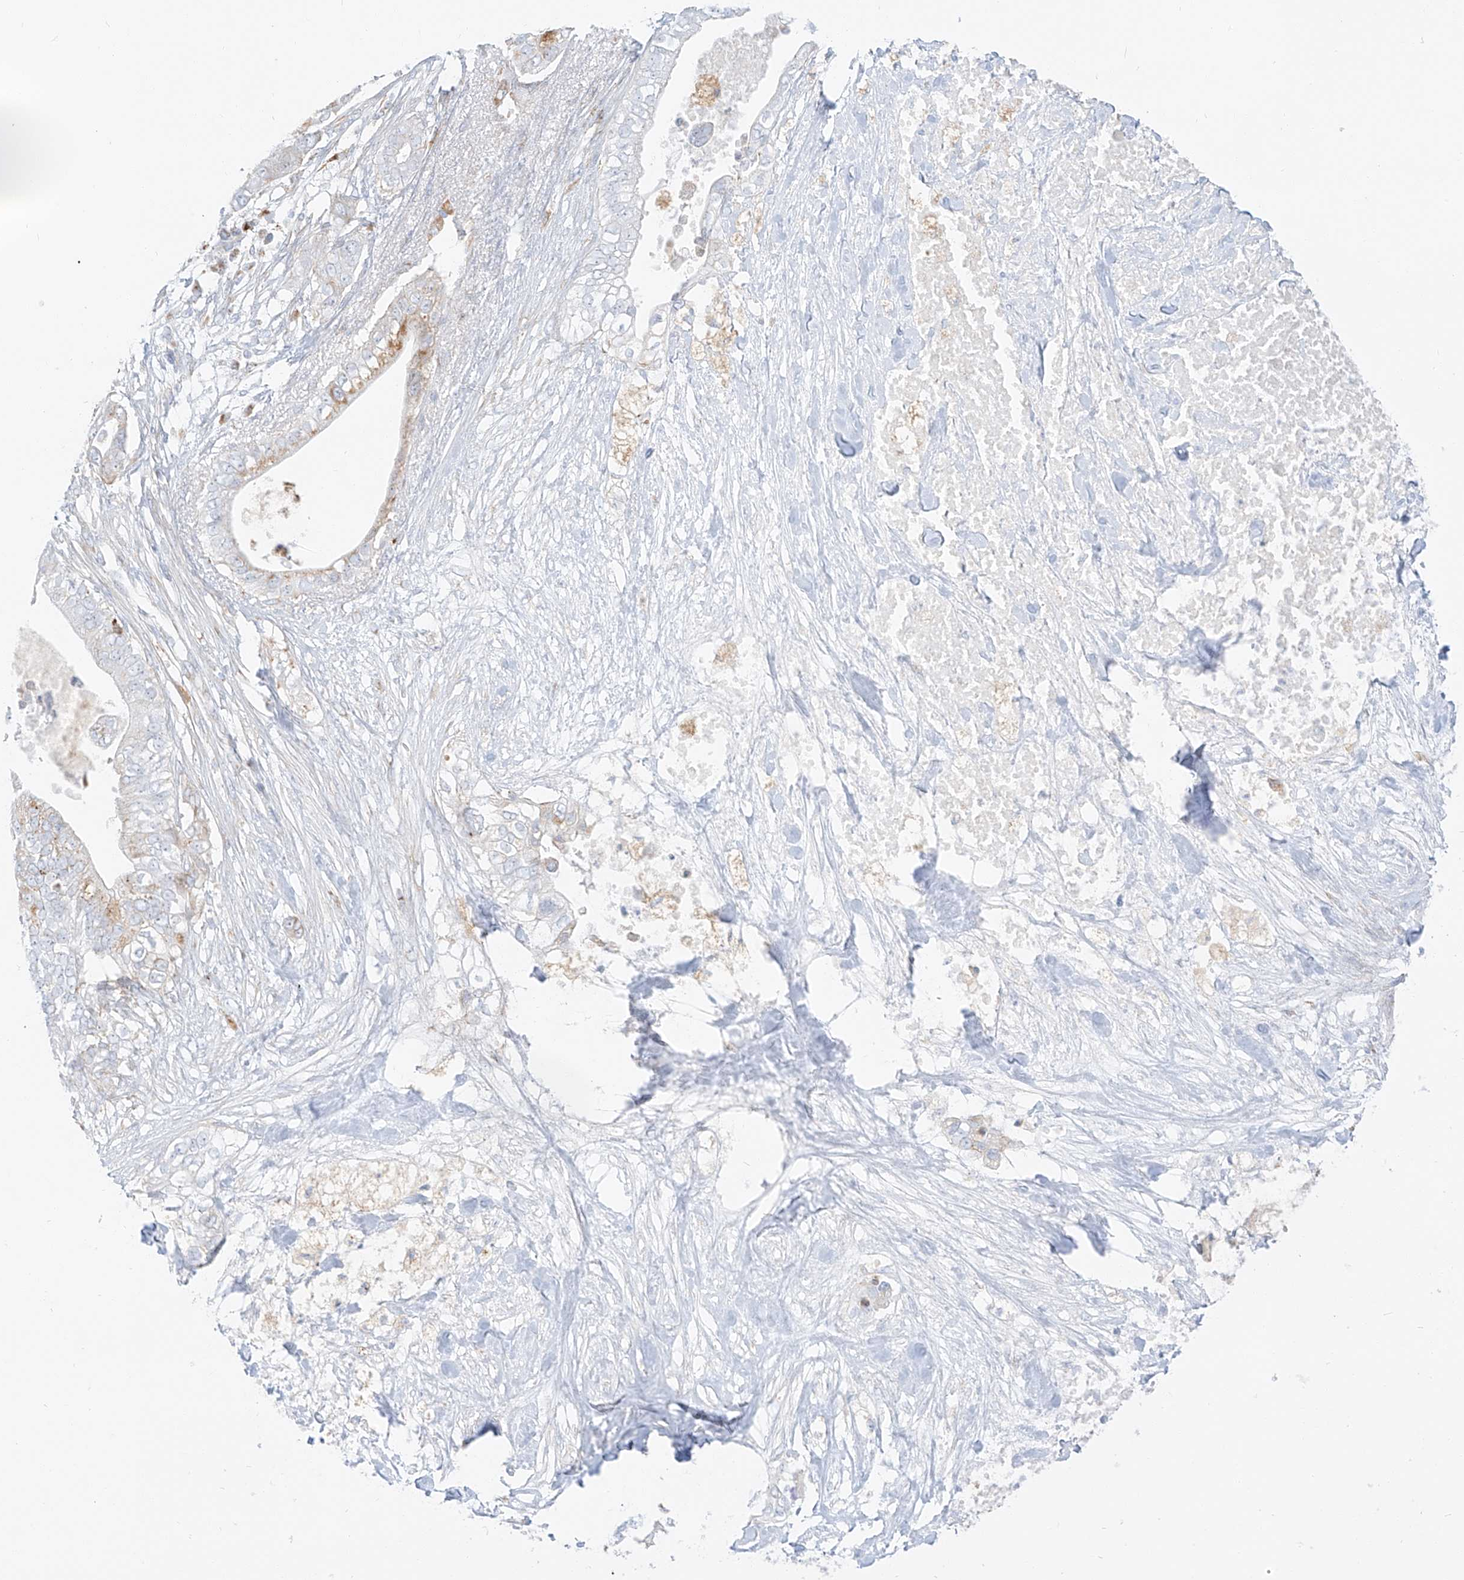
{"staining": {"intensity": "moderate", "quantity": "<25%", "location": "cytoplasmic/membranous"}, "tissue": "pancreatic cancer", "cell_type": "Tumor cells", "image_type": "cancer", "snomed": [{"axis": "morphology", "description": "Adenocarcinoma, NOS"}, {"axis": "topography", "description": "Pancreas"}], "caption": "Immunohistochemical staining of pancreatic cancer (adenocarcinoma) reveals low levels of moderate cytoplasmic/membranous protein staining in approximately <25% of tumor cells. (Stains: DAB (3,3'-diaminobenzidine) in brown, nuclei in blue, Microscopy: brightfield microscopy at high magnification).", "gene": "SLC35F6", "patient": {"sex": "female", "age": 78}}